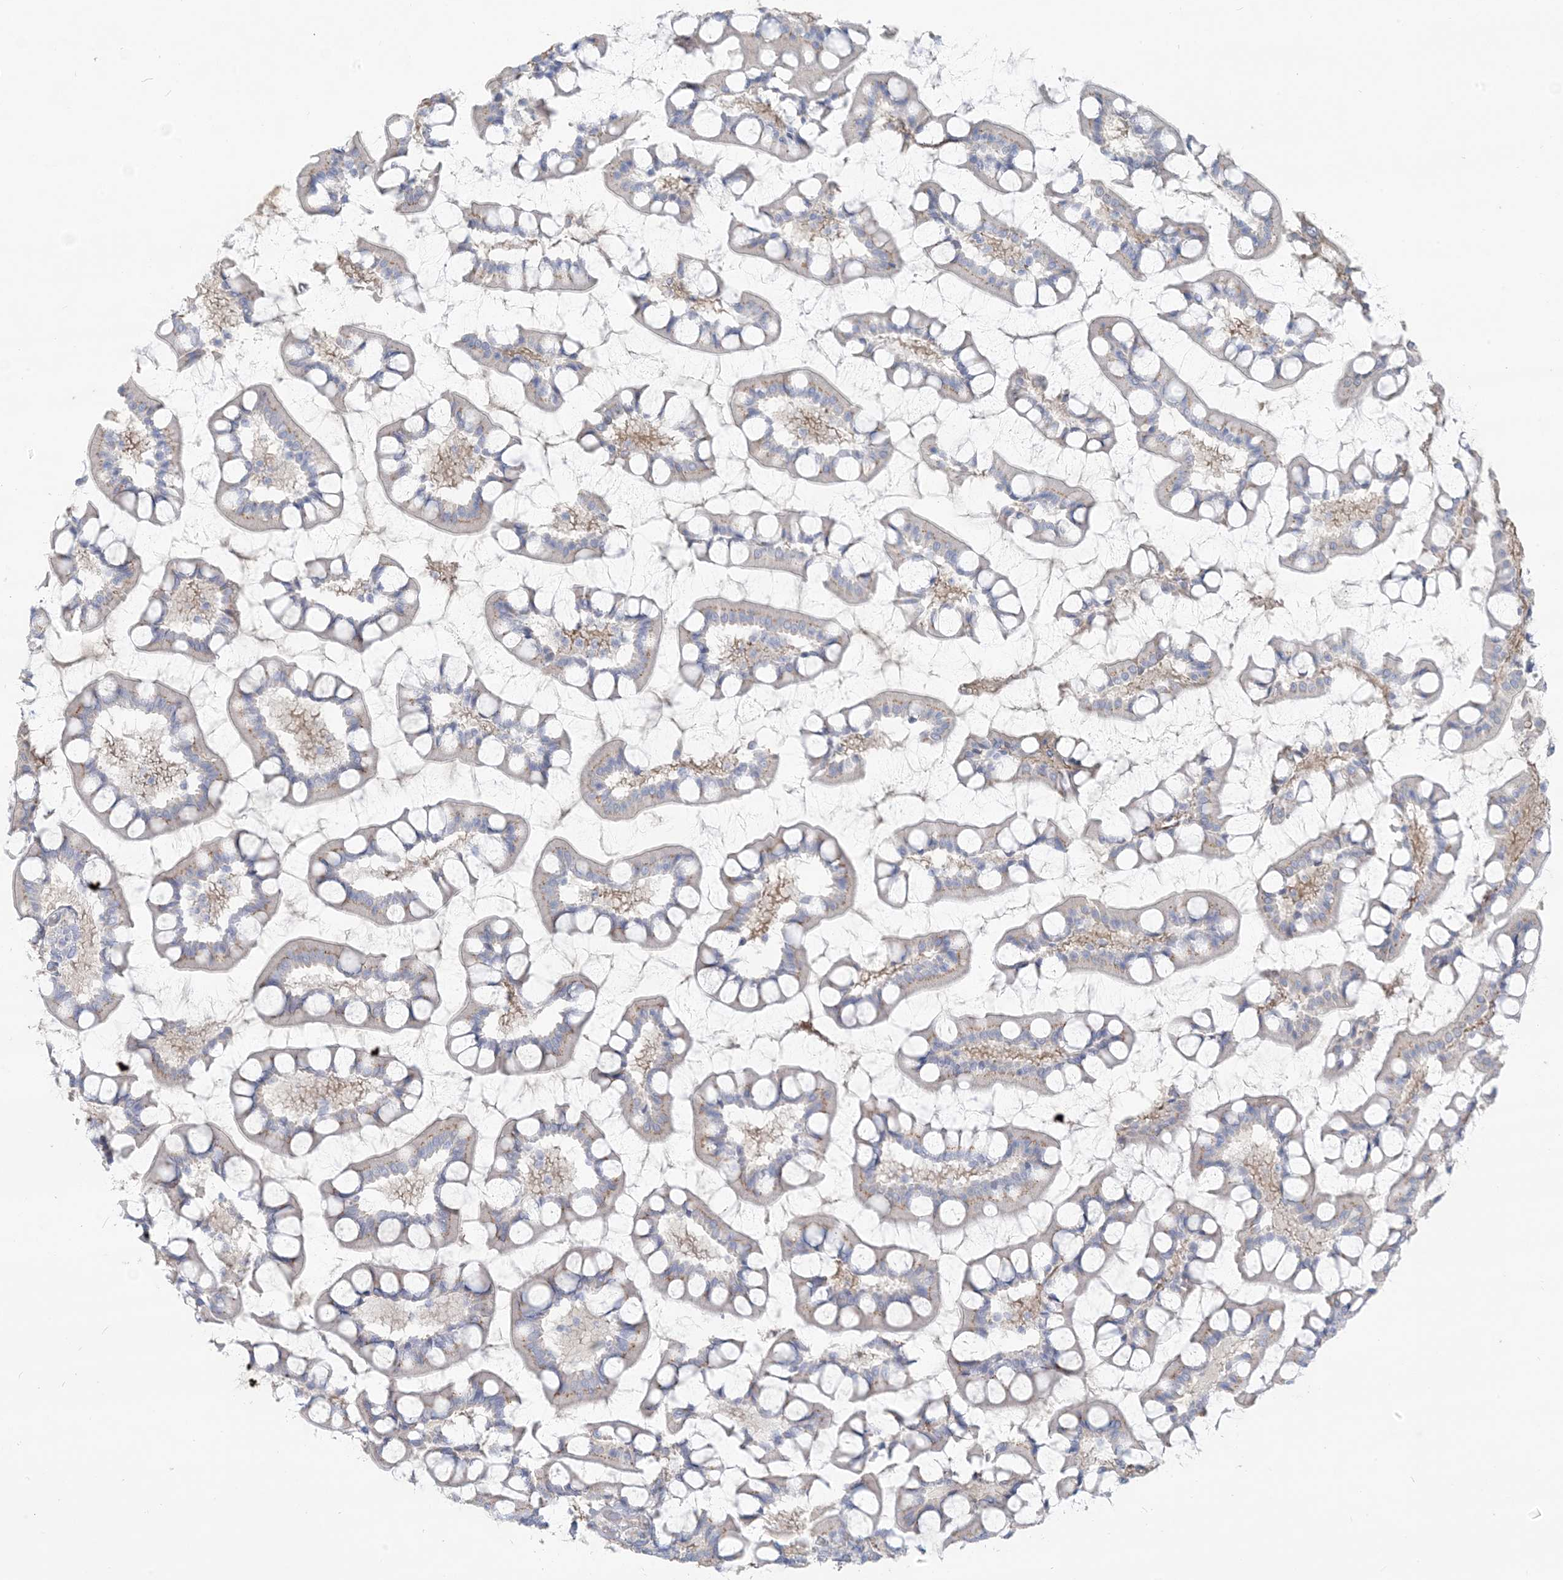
{"staining": {"intensity": "moderate", "quantity": "25%-75%", "location": "cytoplasmic/membranous"}, "tissue": "small intestine", "cell_type": "Glandular cells", "image_type": "normal", "snomed": [{"axis": "morphology", "description": "Normal tissue, NOS"}, {"axis": "topography", "description": "Small intestine"}], "caption": "Immunohistochemical staining of normal small intestine exhibits medium levels of moderate cytoplasmic/membranous expression in approximately 25%-75% of glandular cells. (Brightfield microscopy of DAB IHC at high magnification).", "gene": "SCML1", "patient": {"sex": "male", "age": 52}}